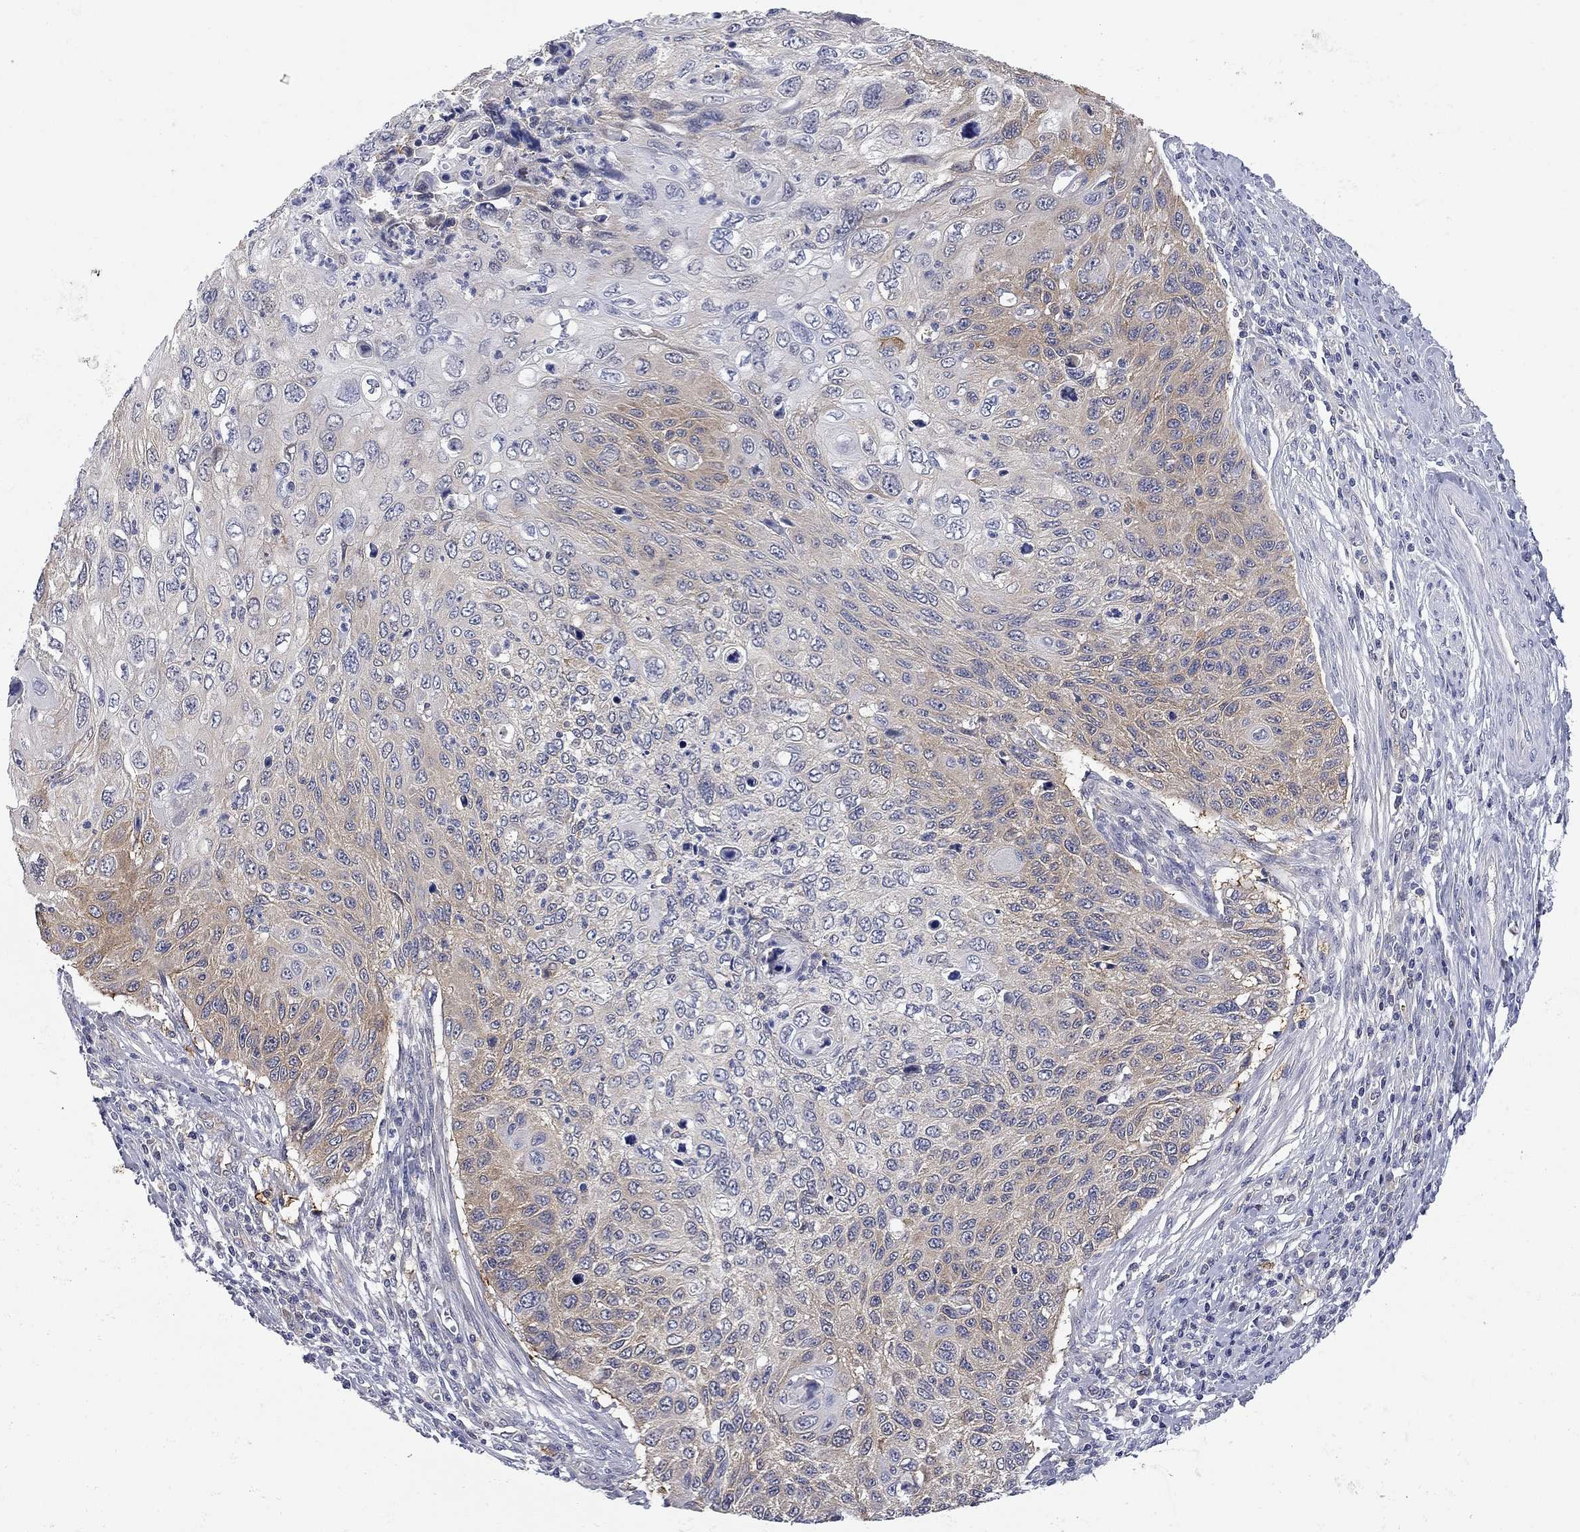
{"staining": {"intensity": "weak", "quantity": "25%-75%", "location": "cytoplasmic/membranous"}, "tissue": "cervical cancer", "cell_type": "Tumor cells", "image_type": "cancer", "snomed": [{"axis": "morphology", "description": "Squamous cell carcinoma, NOS"}, {"axis": "topography", "description": "Cervix"}], "caption": "Immunohistochemistry (IHC) (DAB) staining of cervical squamous cell carcinoma demonstrates weak cytoplasmic/membranous protein positivity in approximately 25%-75% of tumor cells.", "gene": "GALNT8", "patient": {"sex": "female", "age": 70}}